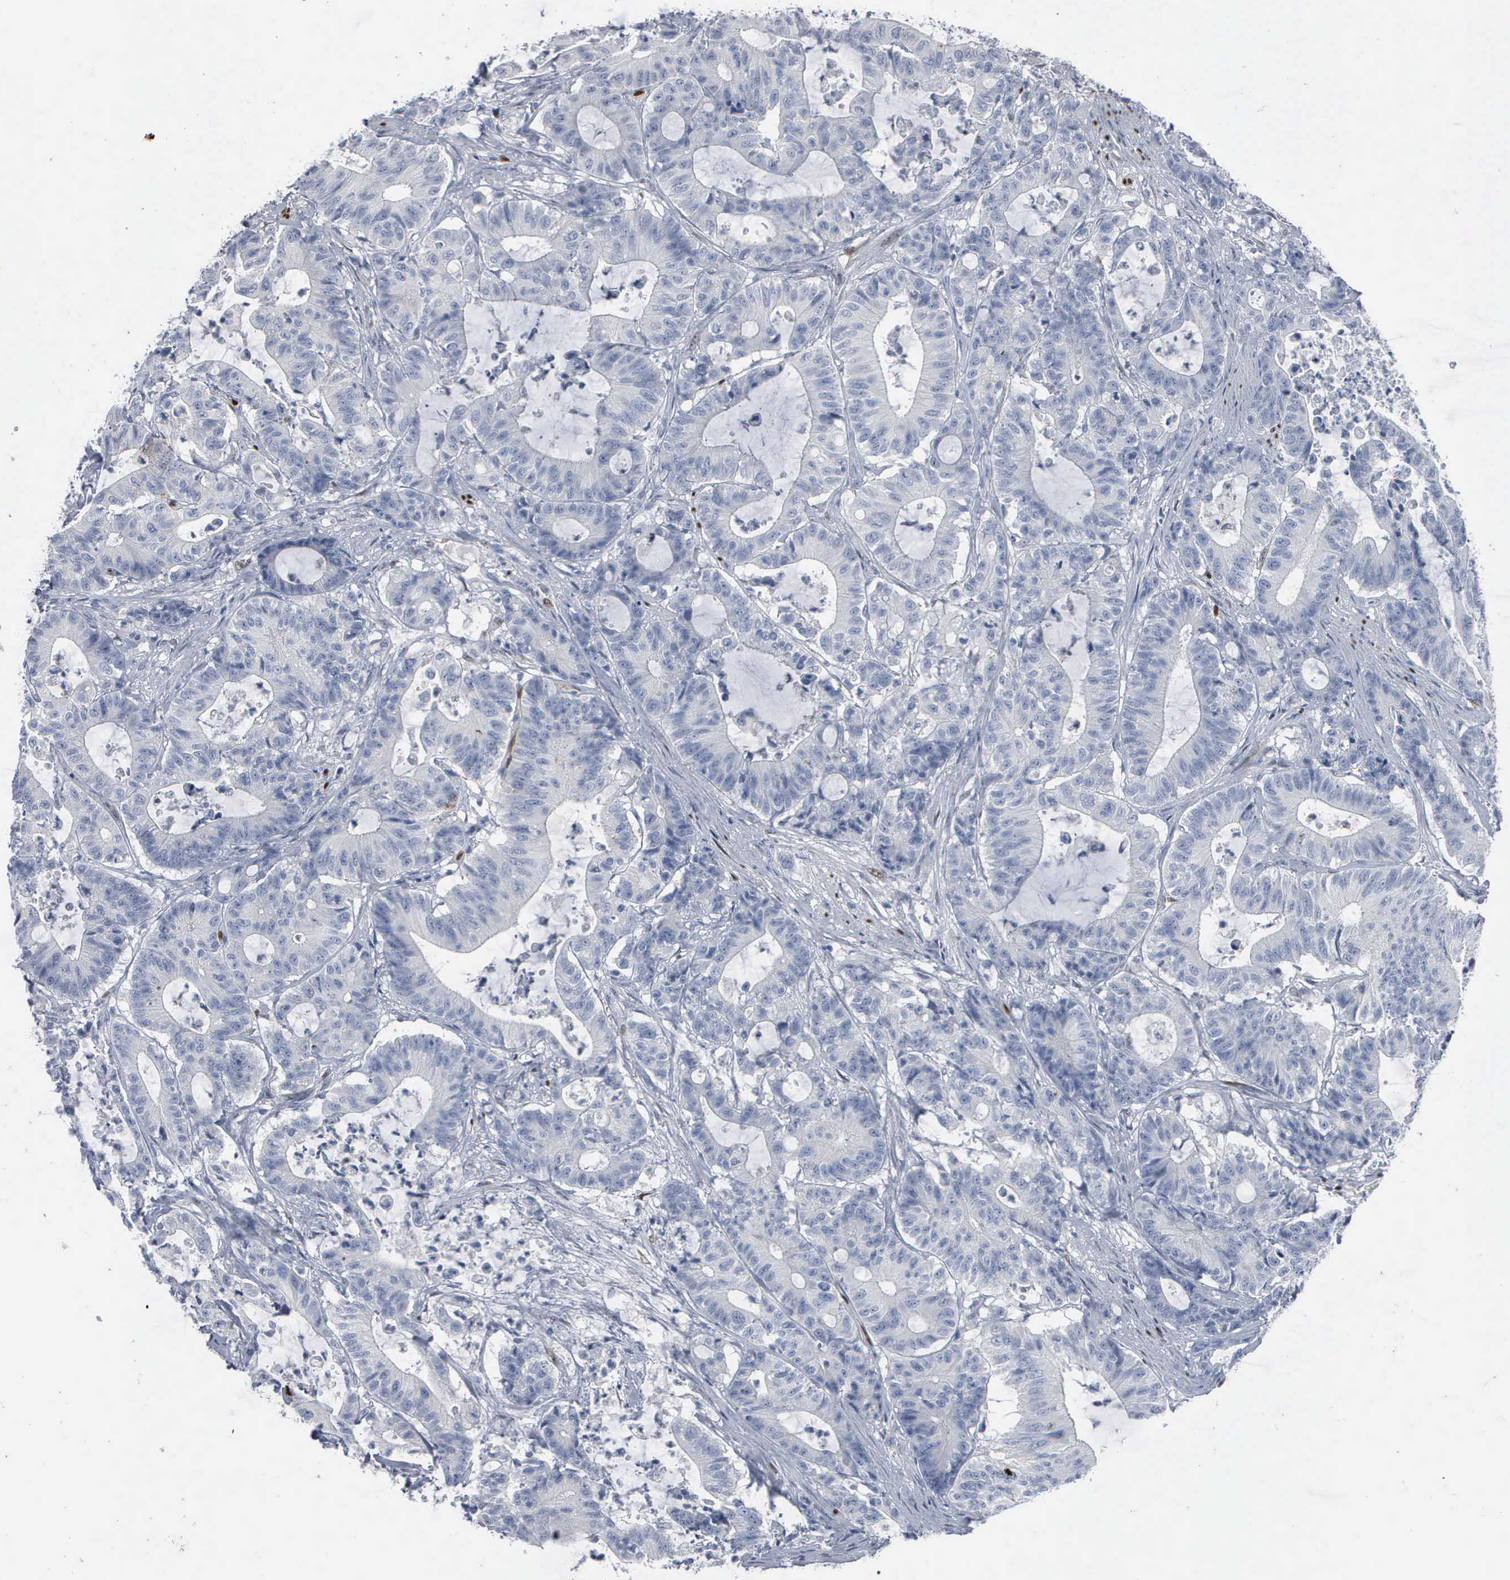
{"staining": {"intensity": "negative", "quantity": "none", "location": "none"}, "tissue": "colorectal cancer", "cell_type": "Tumor cells", "image_type": "cancer", "snomed": [{"axis": "morphology", "description": "Adenocarcinoma, NOS"}, {"axis": "topography", "description": "Colon"}], "caption": "An immunohistochemistry (IHC) histopathology image of colorectal cancer is shown. There is no staining in tumor cells of colorectal cancer.", "gene": "FGF2", "patient": {"sex": "female", "age": 84}}